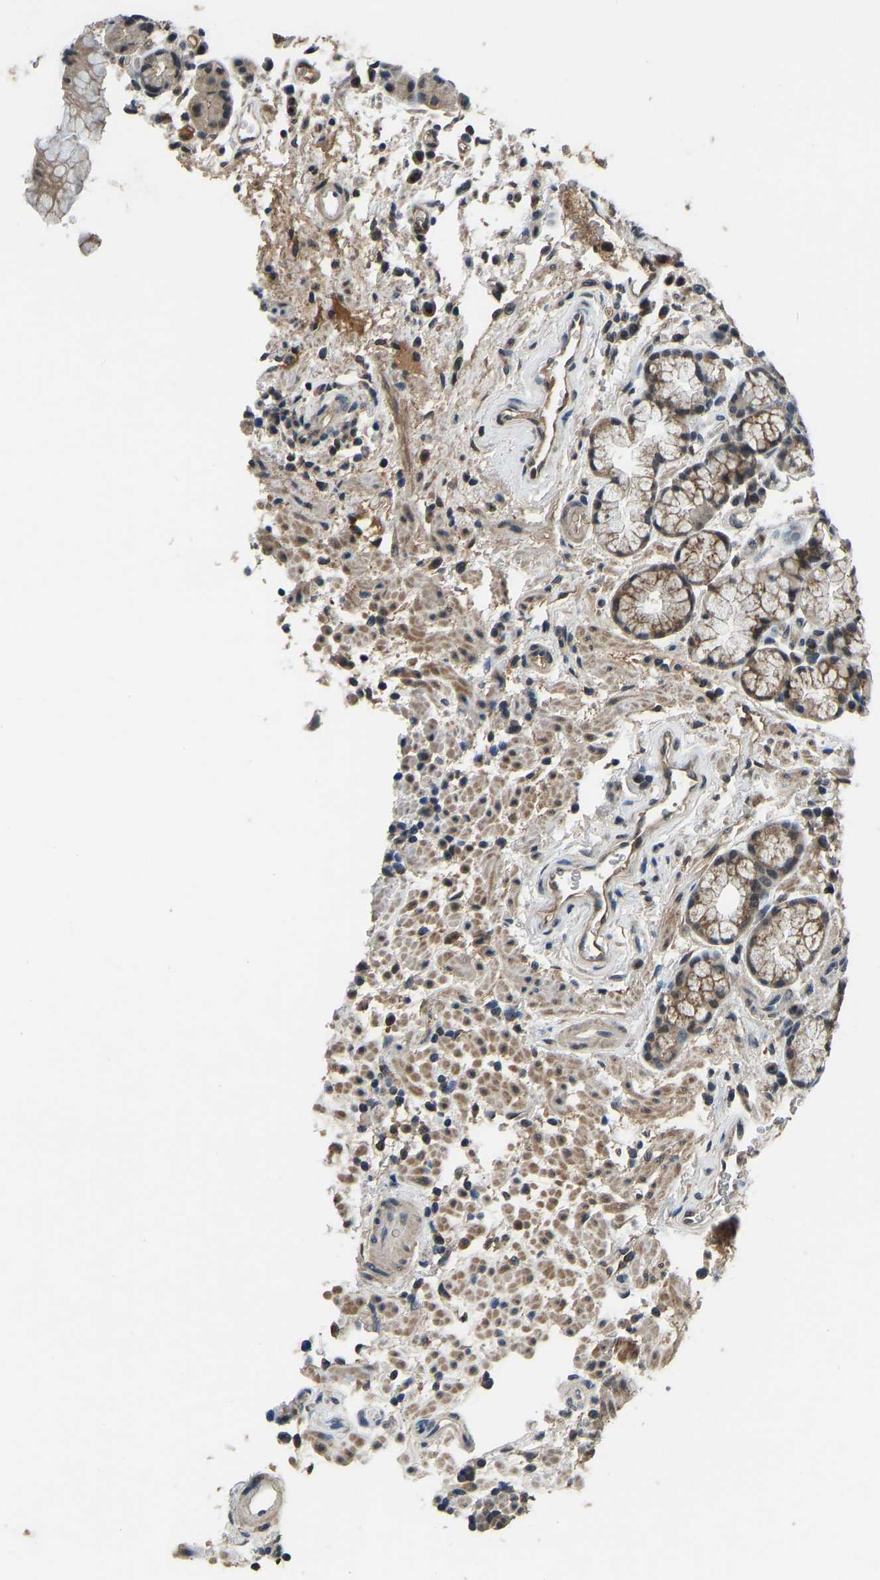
{"staining": {"intensity": "moderate", "quantity": ">75%", "location": "cytoplasmic/membranous,nuclear"}, "tissue": "stomach", "cell_type": "Glandular cells", "image_type": "normal", "snomed": [{"axis": "morphology", "description": "Normal tissue, NOS"}, {"axis": "morphology", "description": "Carcinoid, malignant, NOS"}, {"axis": "topography", "description": "Stomach, upper"}], "caption": "Stomach stained with immunohistochemistry displays moderate cytoplasmic/membranous,nuclear positivity in about >75% of glandular cells.", "gene": "TOX4", "patient": {"sex": "male", "age": 39}}